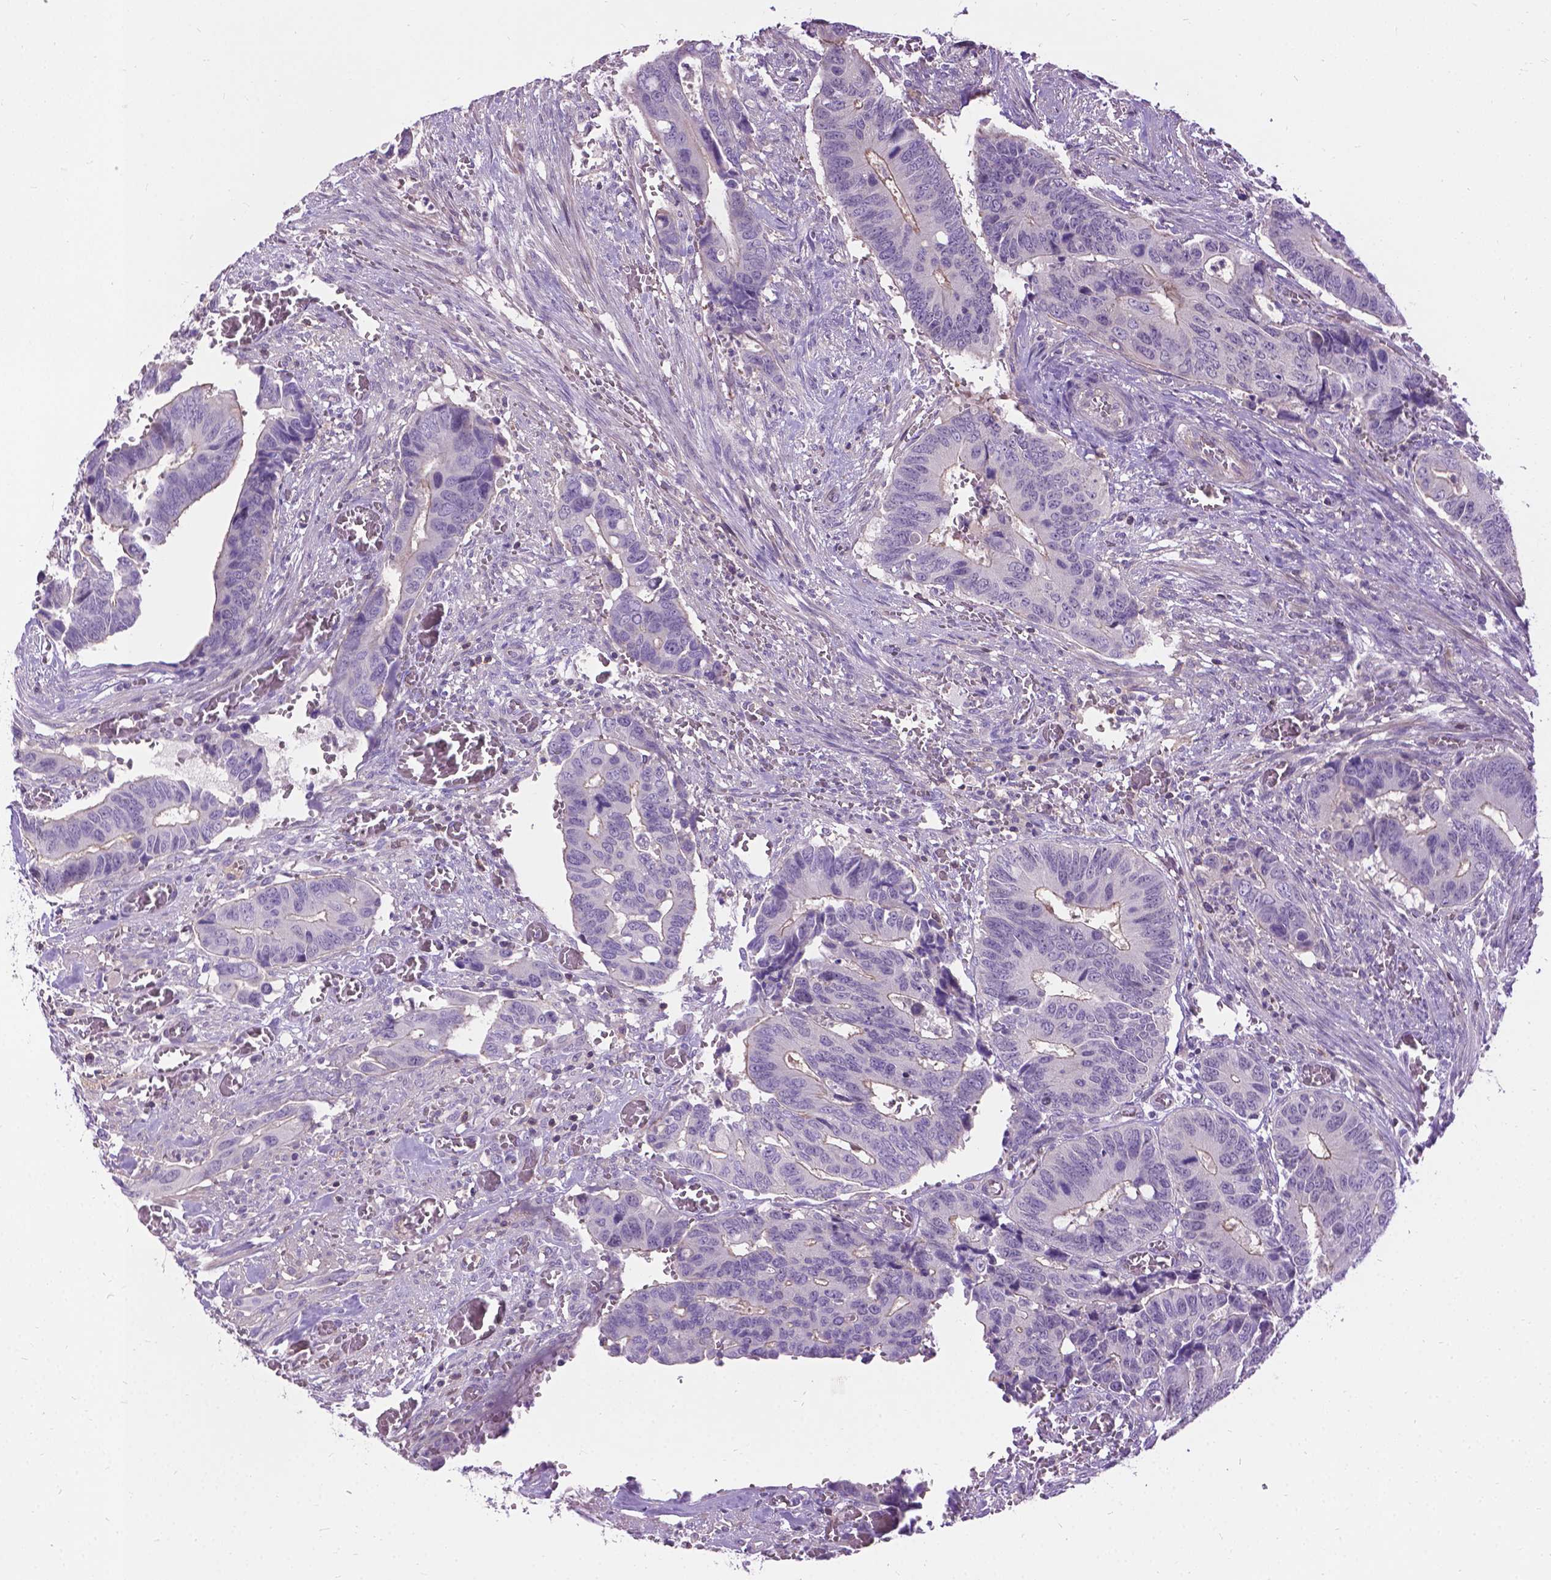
{"staining": {"intensity": "negative", "quantity": "none", "location": "none"}, "tissue": "colorectal cancer", "cell_type": "Tumor cells", "image_type": "cancer", "snomed": [{"axis": "morphology", "description": "Adenocarcinoma, NOS"}, {"axis": "topography", "description": "Colon"}], "caption": "An immunohistochemistry micrograph of adenocarcinoma (colorectal) is shown. There is no staining in tumor cells of adenocarcinoma (colorectal).", "gene": "JAK3", "patient": {"sex": "male", "age": 49}}